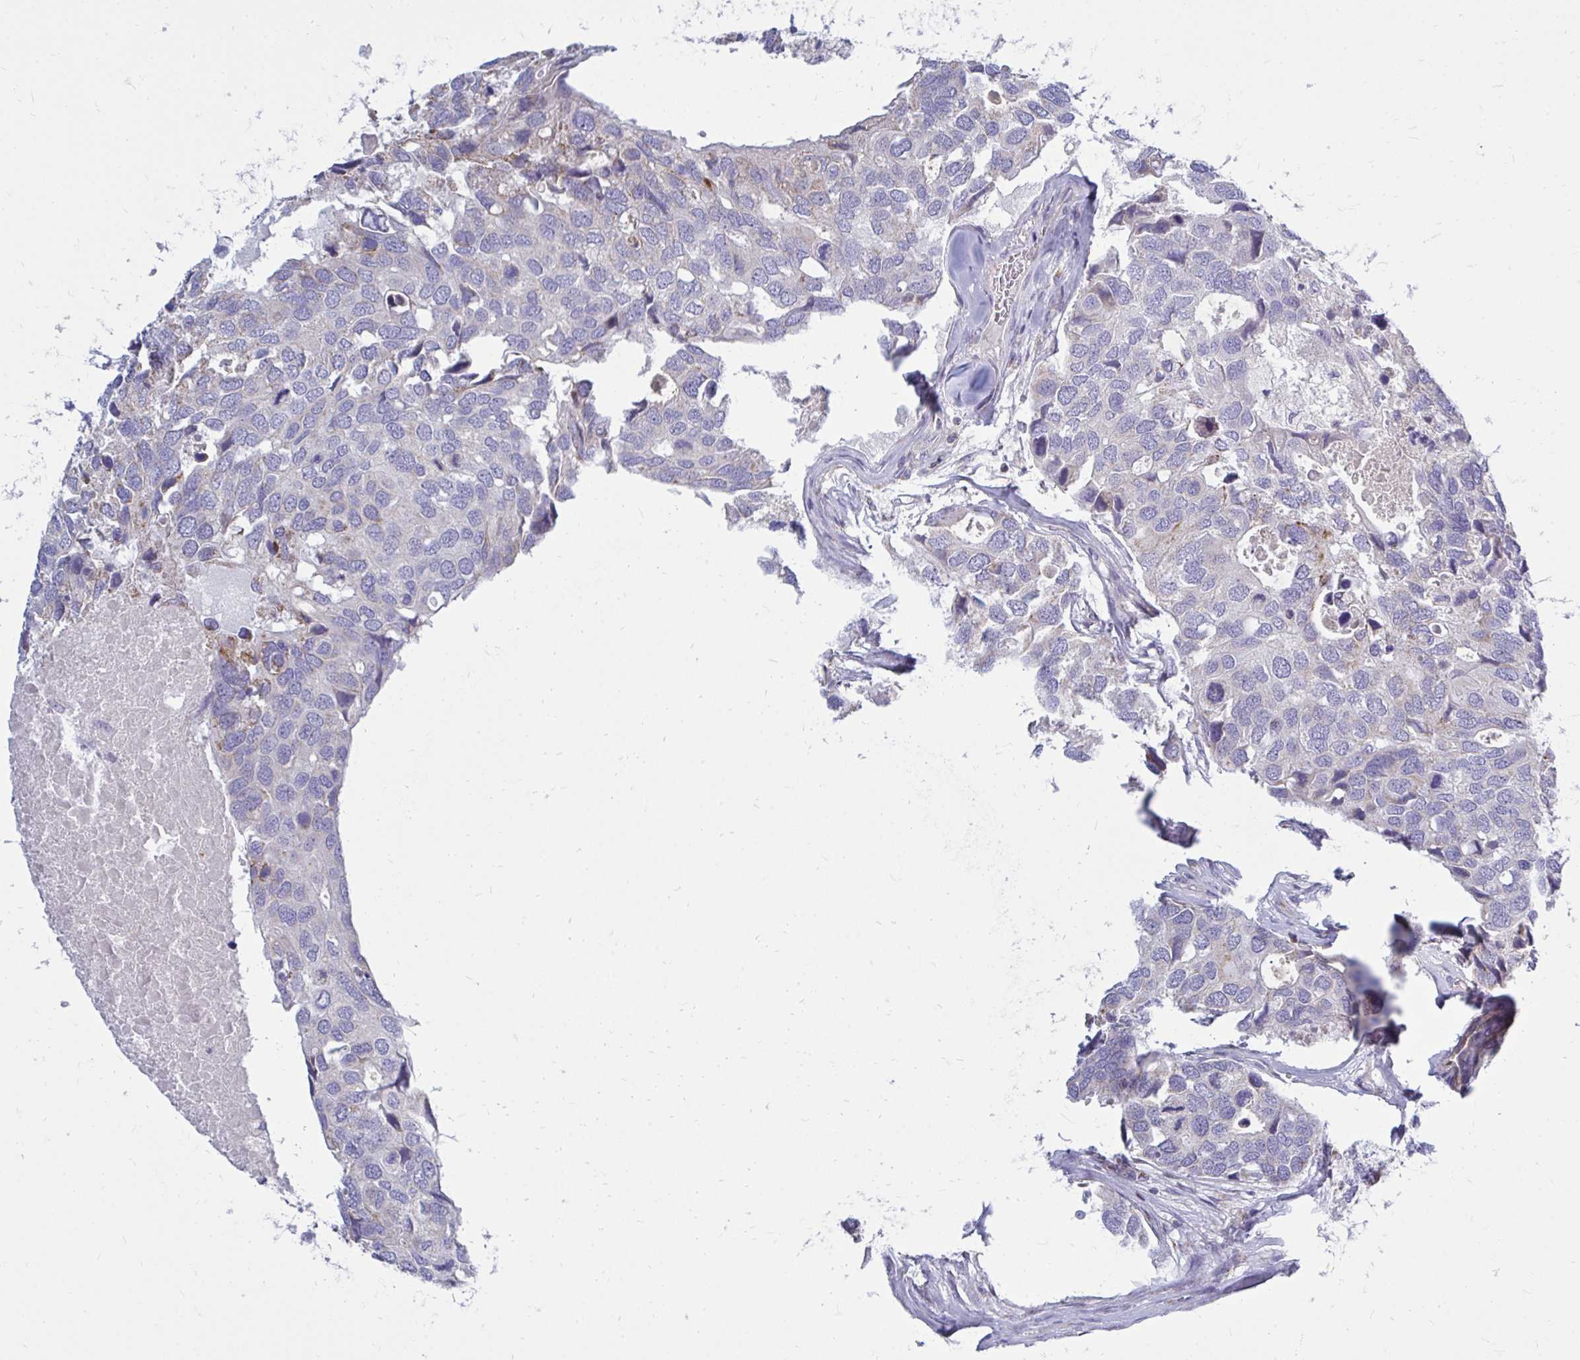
{"staining": {"intensity": "negative", "quantity": "none", "location": "none"}, "tissue": "breast cancer", "cell_type": "Tumor cells", "image_type": "cancer", "snomed": [{"axis": "morphology", "description": "Duct carcinoma"}, {"axis": "topography", "description": "Breast"}], "caption": "Tumor cells are negative for brown protein staining in breast cancer (invasive ductal carcinoma).", "gene": "OR10R2", "patient": {"sex": "female", "age": 83}}